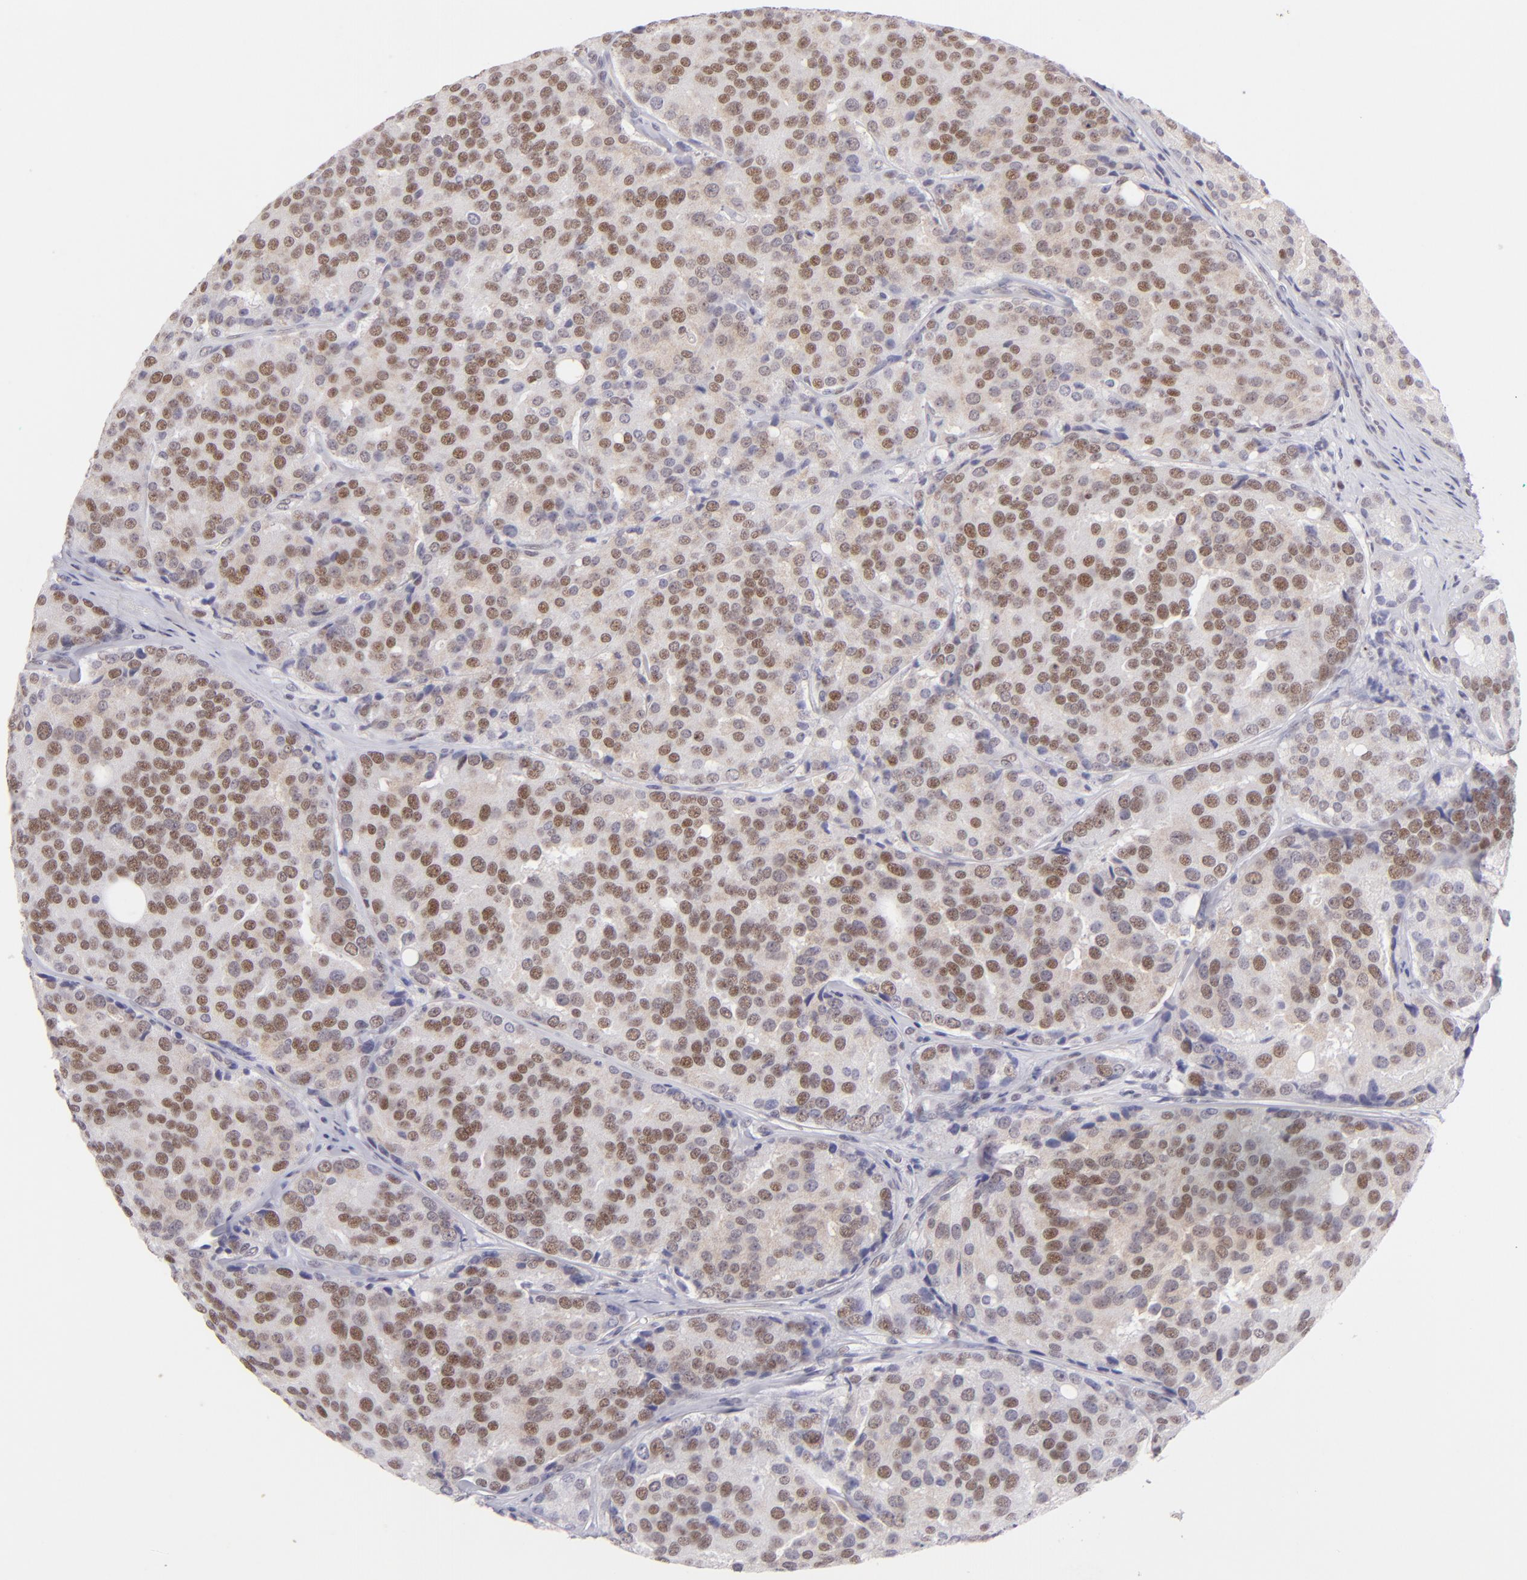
{"staining": {"intensity": "moderate", "quantity": "25%-75%", "location": "nuclear"}, "tissue": "prostate cancer", "cell_type": "Tumor cells", "image_type": "cancer", "snomed": [{"axis": "morphology", "description": "Adenocarcinoma, High grade"}, {"axis": "topography", "description": "Prostate"}], "caption": "The image demonstrates staining of prostate cancer (adenocarcinoma (high-grade)), revealing moderate nuclear protein expression (brown color) within tumor cells.", "gene": "POU2F1", "patient": {"sex": "male", "age": 64}}